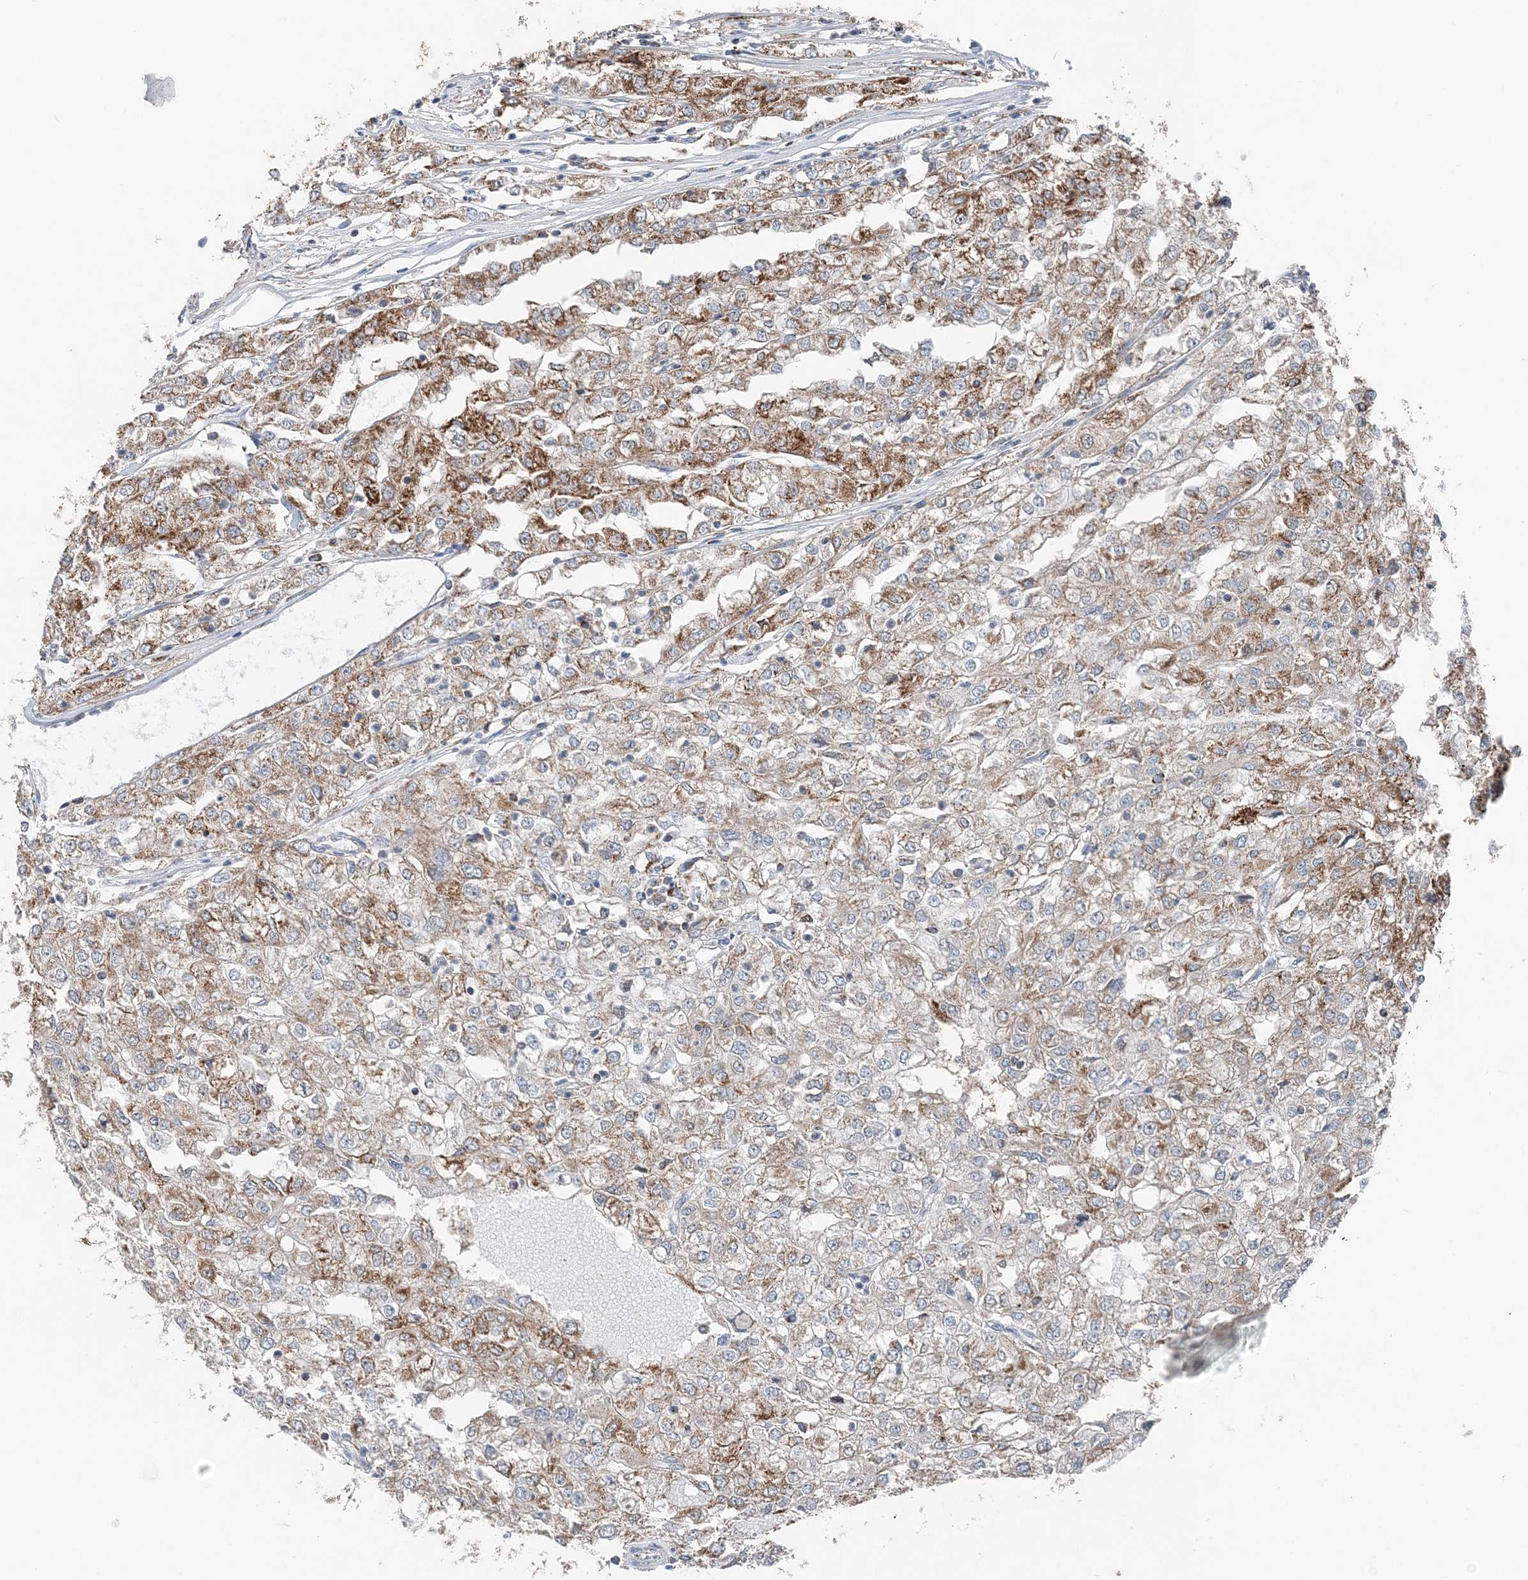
{"staining": {"intensity": "moderate", "quantity": ">75%", "location": "cytoplasmic/membranous"}, "tissue": "renal cancer", "cell_type": "Tumor cells", "image_type": "cancer", "snomed": [{"axis": "morphology", "description": "Adenocarcinoma, NOS"}, {"axis": "topography", "description": "Kidney"}], "caption": "The histopathology image demonstrates immunohistochemical staining of renal cancer. There is moderate cytoplasmic/membranous staining is seen in about >75% of tumor cells.", "gene": "SPRY2", "patient": {"sex": "female", "age": 54}}